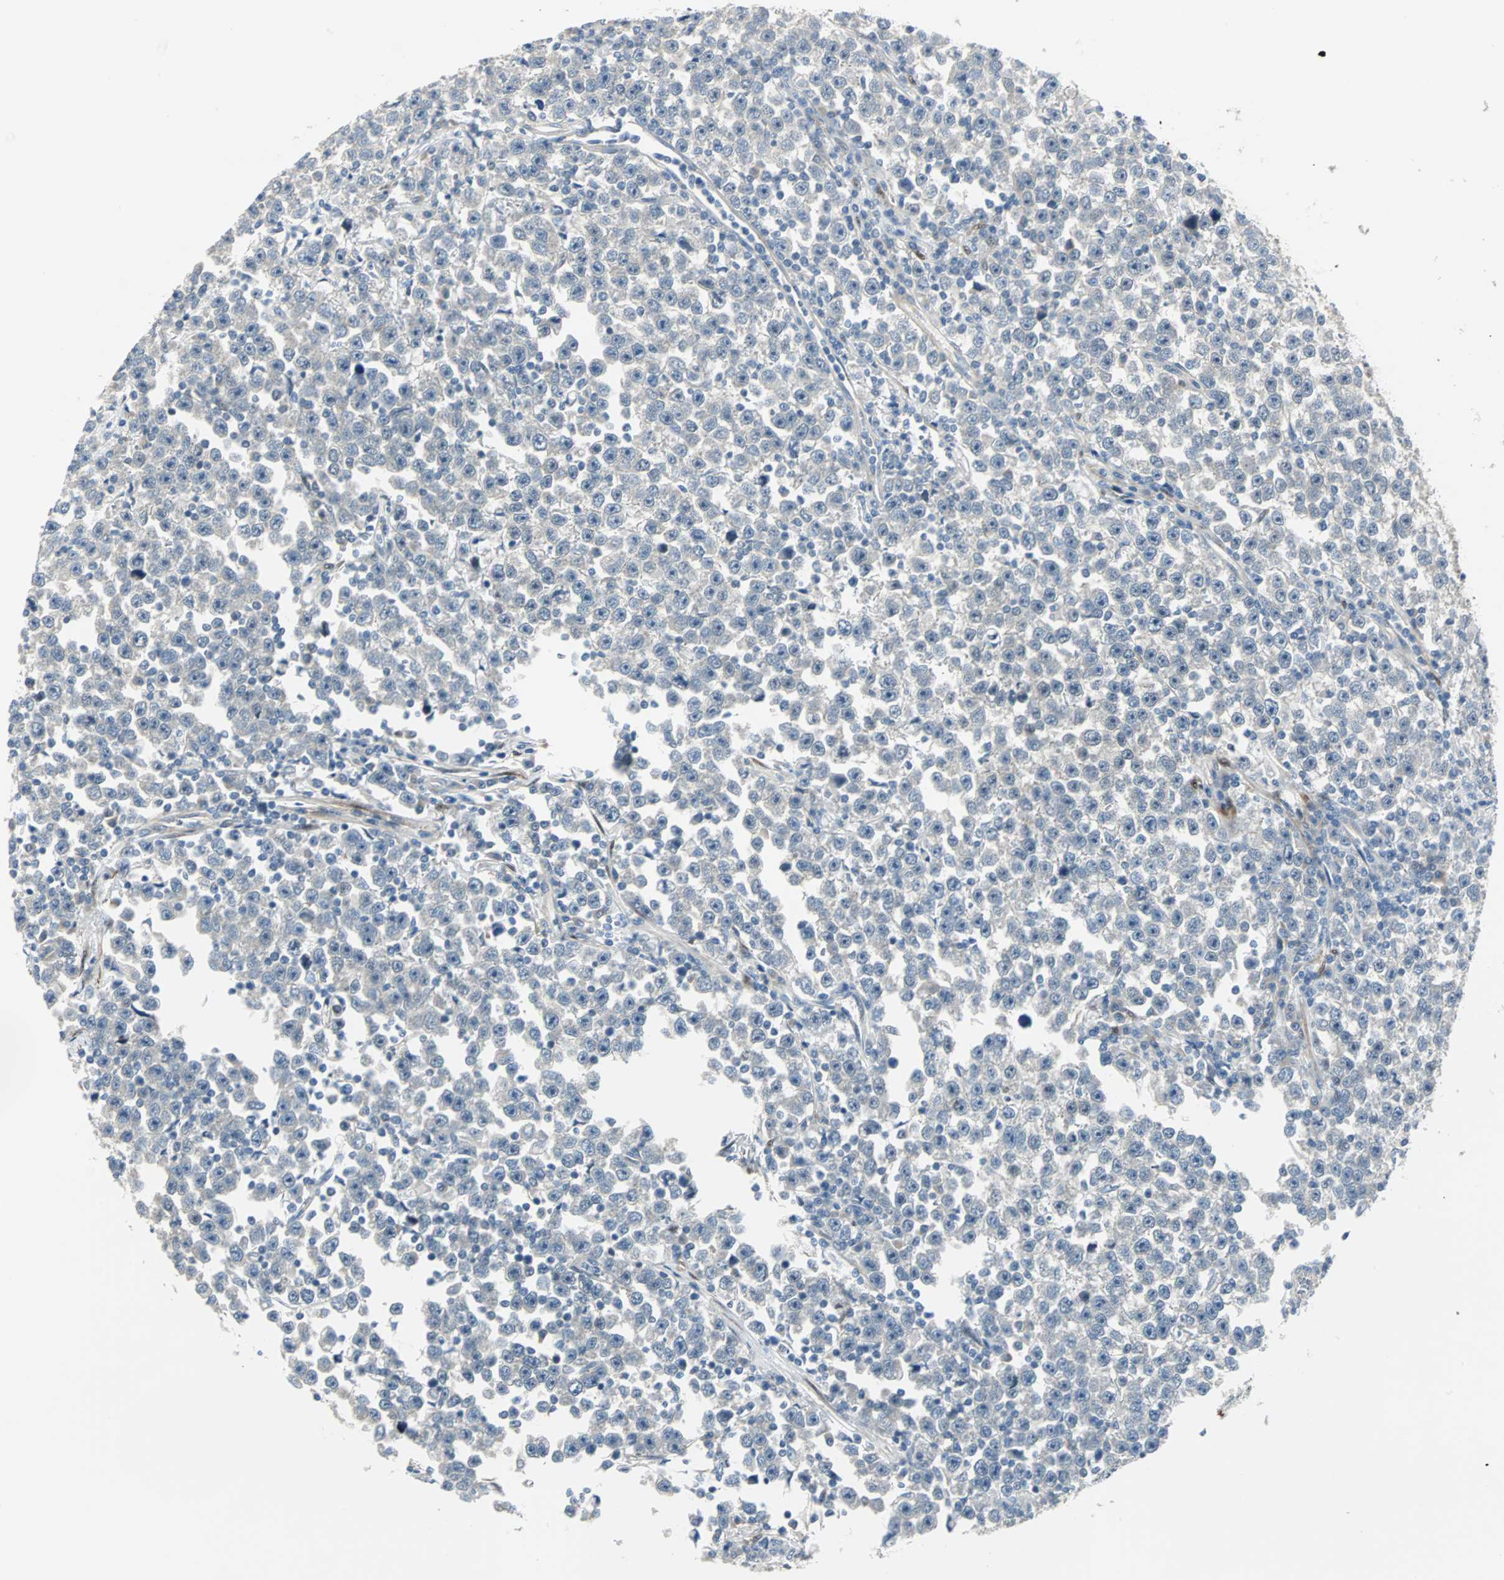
{"staining": {"intensity": "negative", "quantity": "none", "location": "none"}, "tissue": "testis cancer", "cell_type": "Tumor cells", "image_type": "cancer", "snomed": [{"axis": "morphology", "description": "Seminoma, NOS"}, {"axis": "topography", "description": "Testis"}], "caption": "Immunohistochemical staining of testis cancer demonstrates no significant staining in tumor cells. (DAB immunohistochemistry with hematoxylin counter stain).", "gene": "FHL2", "patient": {"sex": "male", "age": 43}}